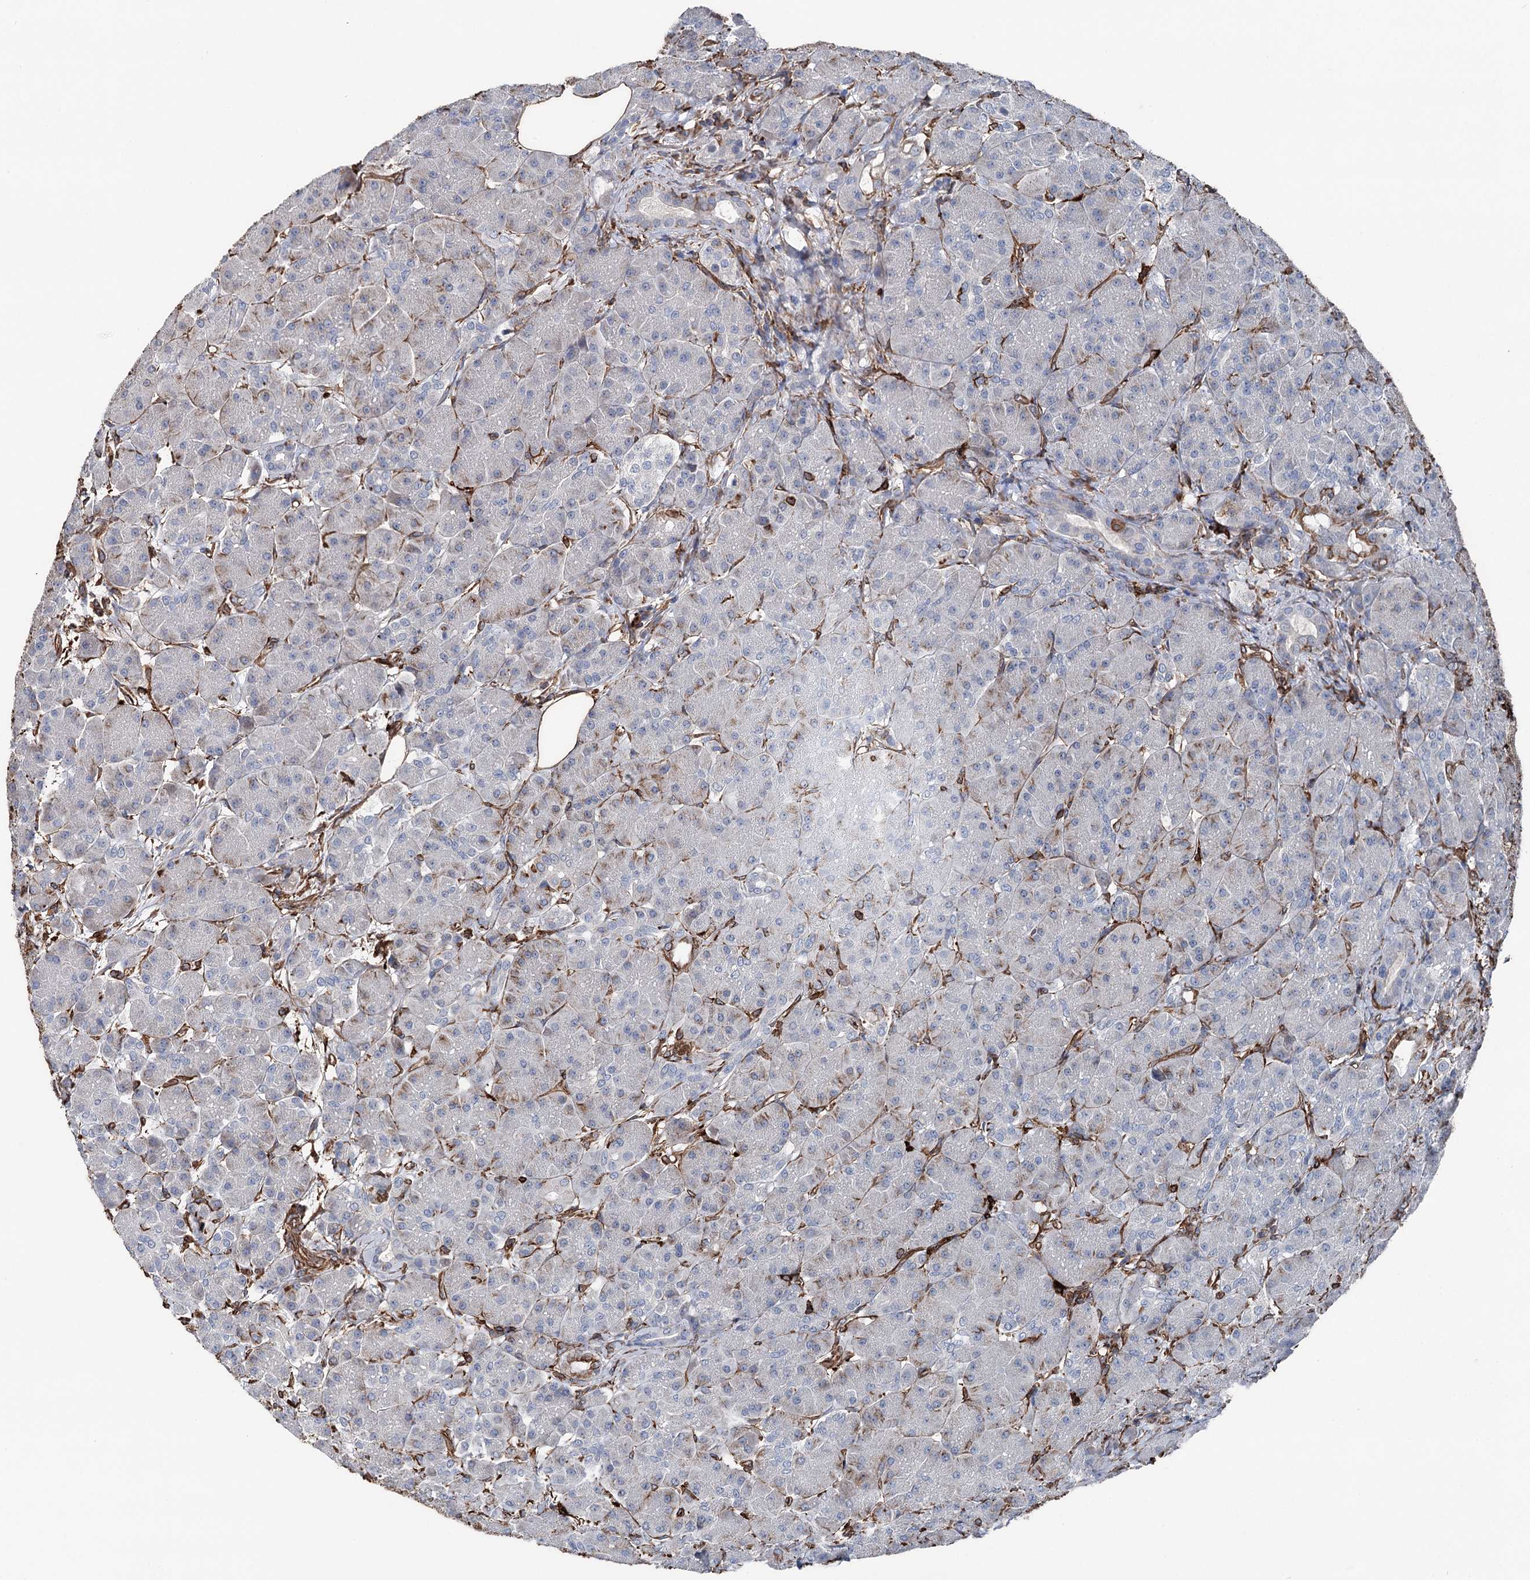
{"staining": {"intensity": "moderate", "quantity": "<25%", "location": "cytoplasmic/membranous"}, "tissue": "pancreas", "cell_type": "Exocrine glandular cells", "image_type": "normal", "snomed": [{"axis": "morphology", "description": "Normal tissue, NOS"}, {"axis": "topography", "description": "Pancreas"}], "caption": "Moderate cytoplasmic/membranous expression is seen in approximately <25% of exocrine glandular cells in benign pancreas.", "gene": "CLEC4M", "patient": {"sex": "male", "age": 63}}